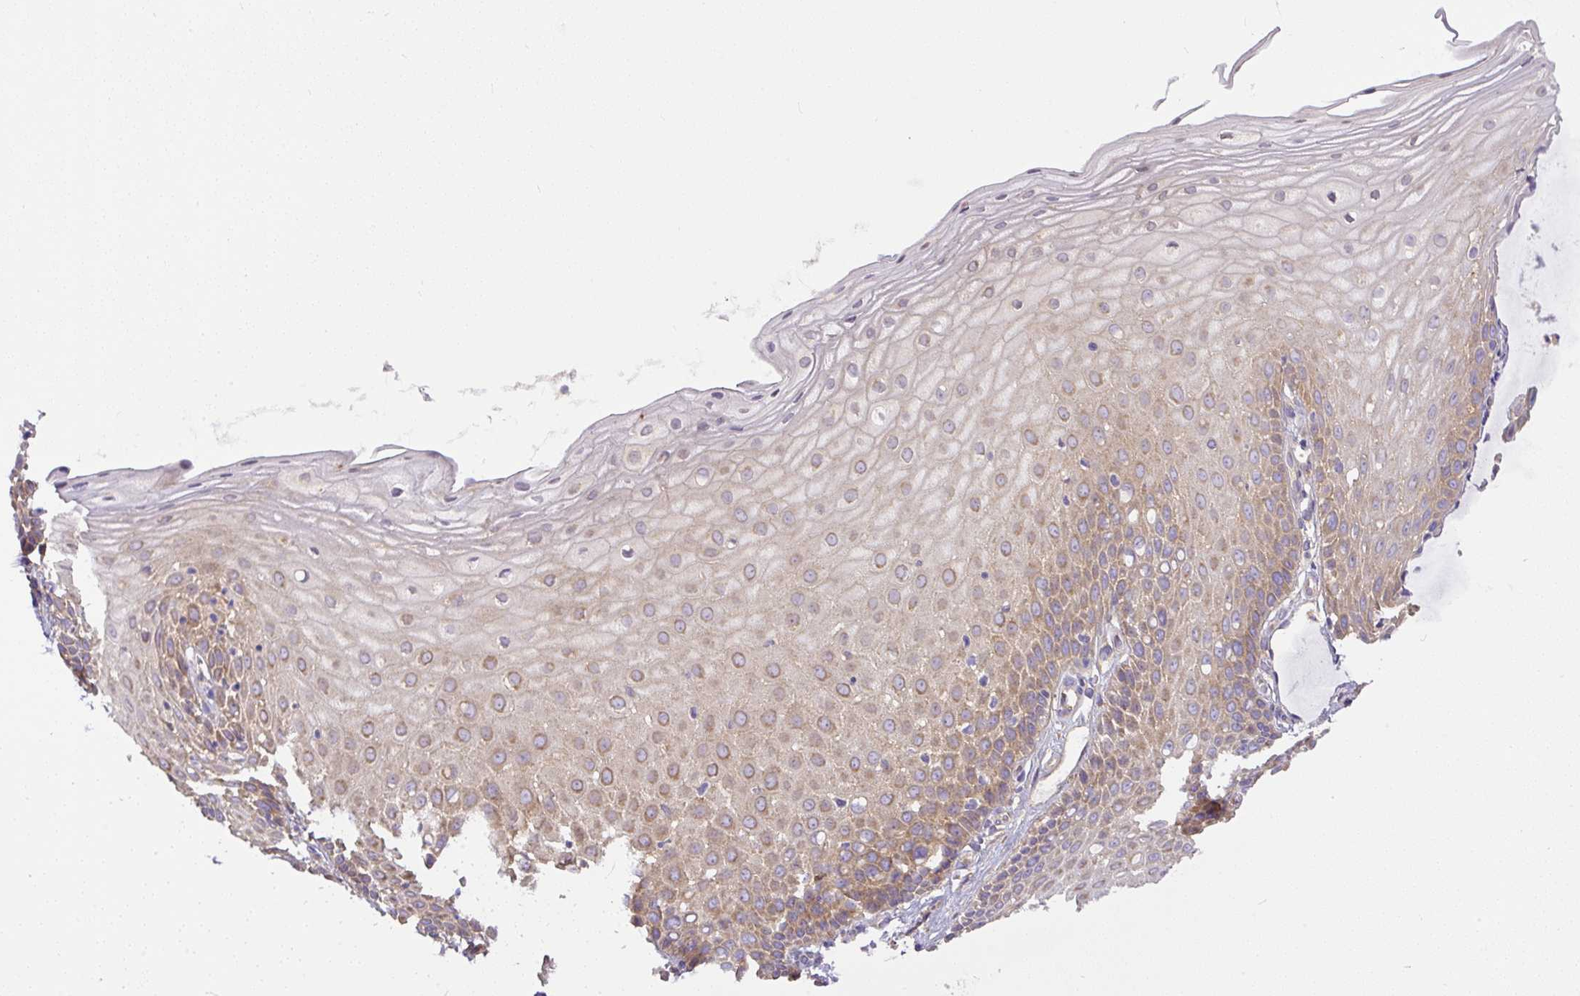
{"staining": {"intensity": "weak", "quantity": ">75%", "location": "cytoplasmic/membranous"}, "tissue": "cervix", "cell_type": "Glandular cells", "image_type": "normal", "snomed": [{"axis": "morphology", "description": "Normal tissue, NOS"}, {"axis": "topography", "description": "Cervix"}], "caption": "Immunohistochemistry histopathology image of benign cervix: cervix stained using immunohistochemistry (IHC) reveals low levels of weak protein expression localized specifically in the cytoplasmic/membranous of glandular cells, appearing as a cytoplasmic/membranous brown color.", "gene": "DAPK1", "patient": {"sex": "female", "age": 36}}